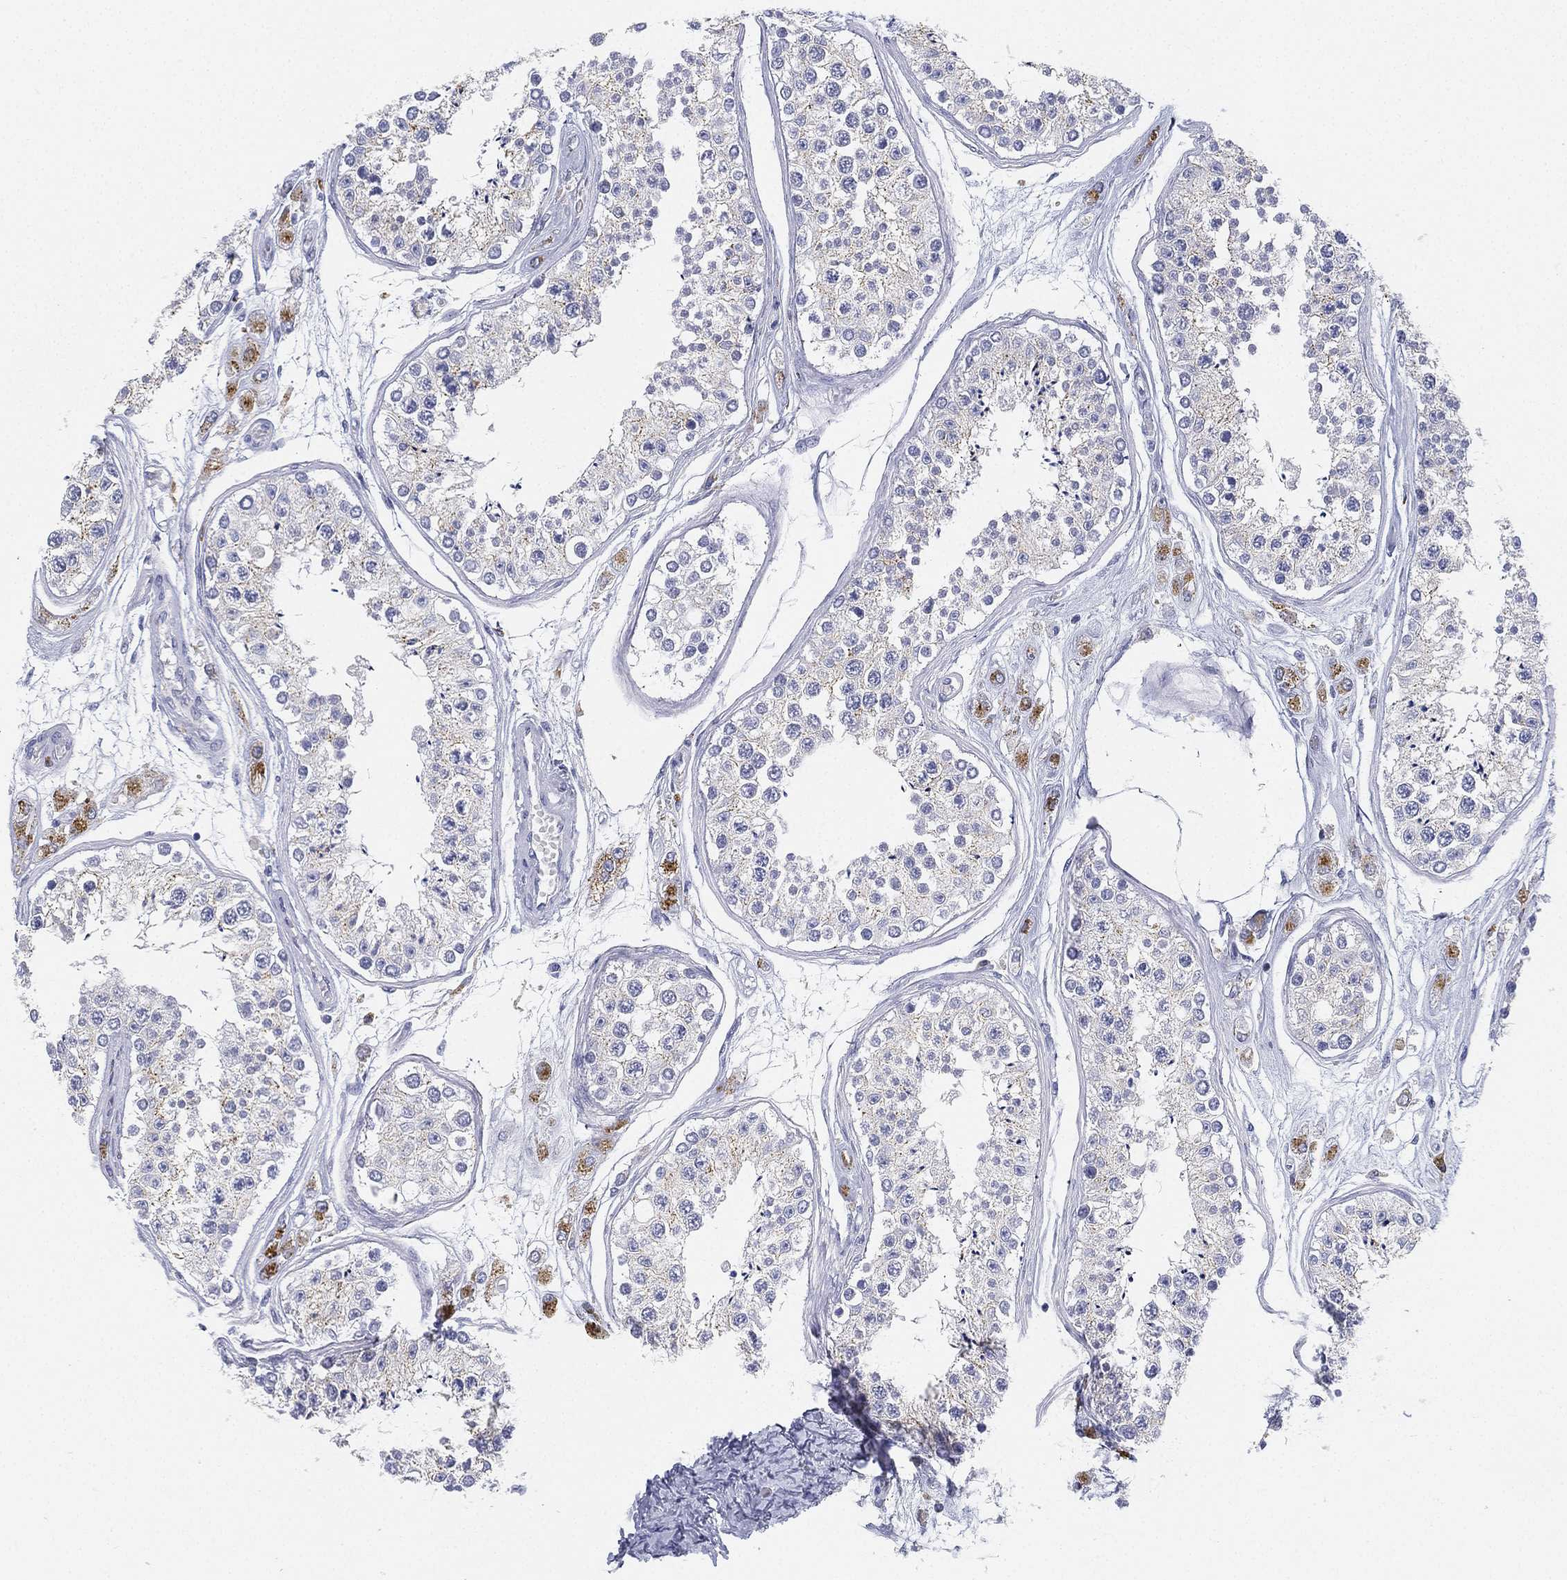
{"staining": {"intensity": "moderate", "quantity": "25%-75%", "location": "cytoplasmic/membranous"}, "tissue": "testis", "cell_type": "Cells in seminiferous ducts", "image_type": "normal", "snomed": [{"axis": "morphology", "description": "Normal tissue, NOS"}, {"axis": "topography", "description": "Testis"}], "caption": "Cells in seminiferous ducts exhibit moderate cytoplasmic/membranous positivity in approximately 25%-75% of cells in unremarkable testis. (DAB (3,3'-diaminobenzidine) IHC with brightfield microscopy, high magnification).", "gene": "NPC2", "patient": {"sex": "male", "age": 25}}